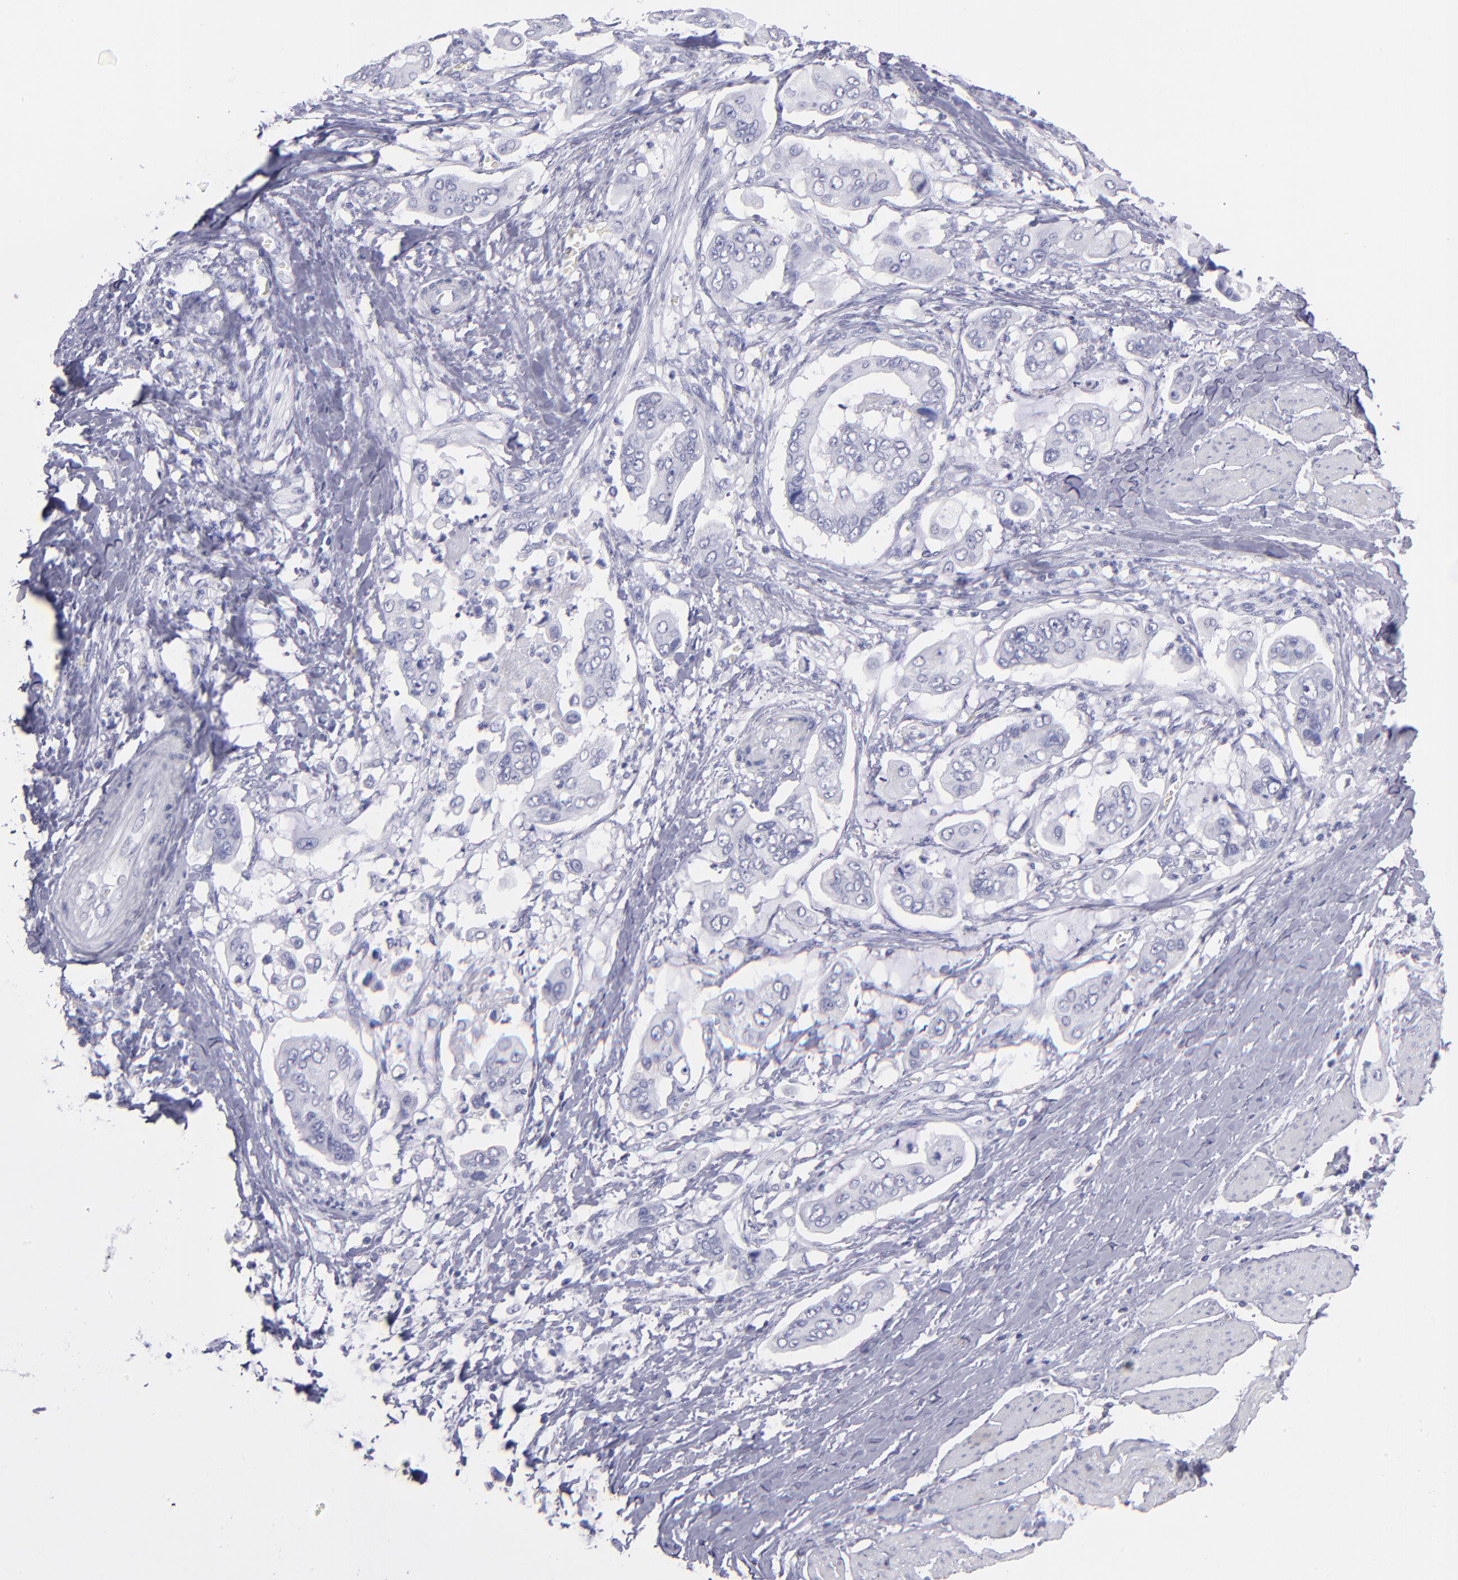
{"staining": {"intensity": "negative", "quantity": "none", "location": "none"}, "tissue": "stomach cancer", "cell_type": "Tumor cells", "image_type": "cancer", "snomed": [{"axis": "morphology", "description": "Adenocarcinoma, NOS"}, {"axis": "topography", "description": "Stomach, upper"}], "caption": "This histopathology image is of stomach cancer stained with immunohistochemistry (IHC) to label a protein in brown with the nuclei are counter-stained blue. There is no staining in tumor cells.", "gene": "MB", "patient": {"sex": "male", "age": 80}}